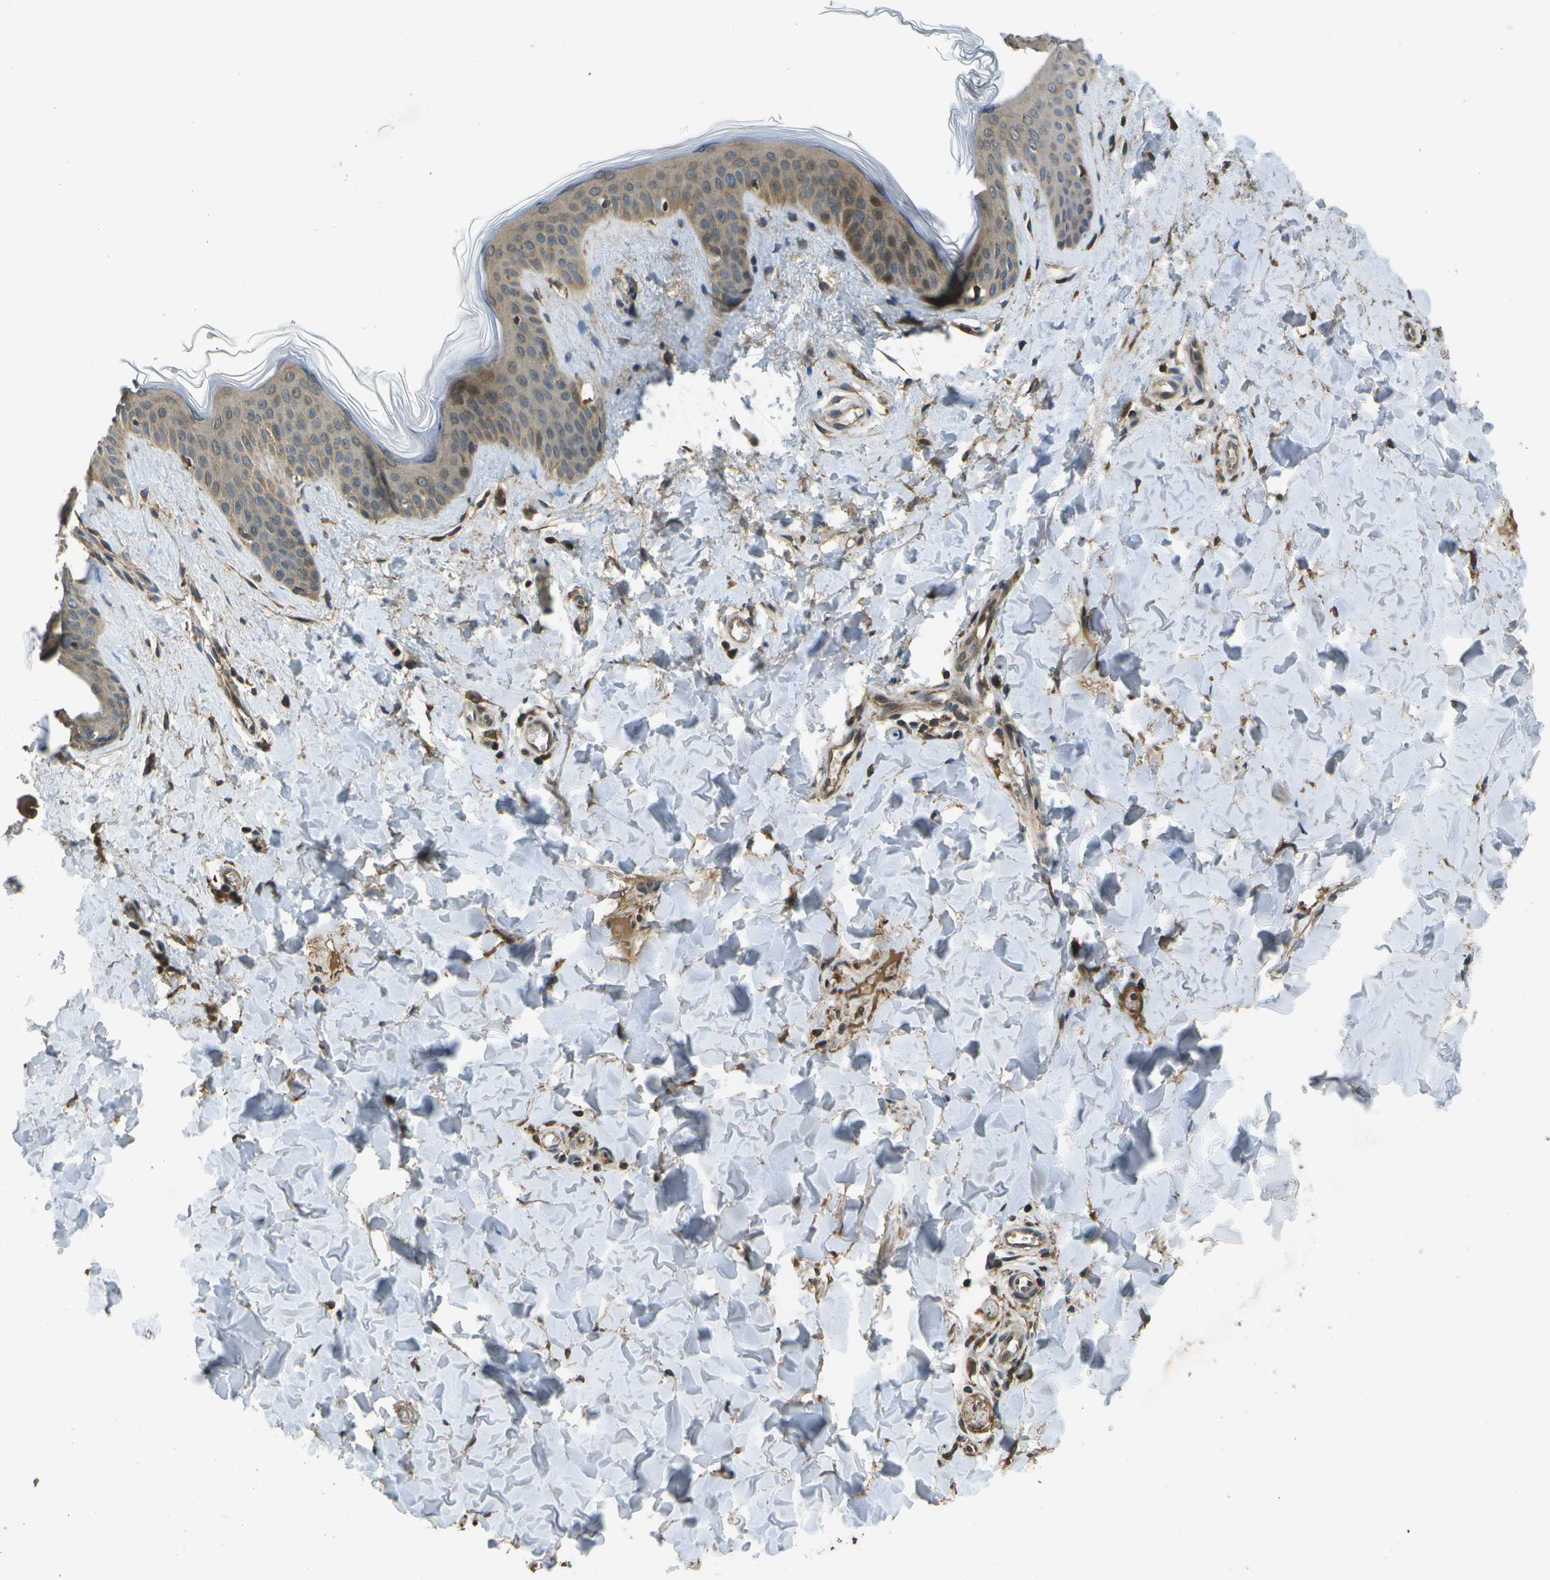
{"staining": {"intensity": "moderate", "quantity": "25%-75%", "location": "cytoplasmic/membranous"}, "tissue": "skin", "cell_type": "Fibroblasts", "image_type": "normal", "snomed": [{"axis": "morphology", "description": "Normal tissue, NOS"}, {"axis": "topography", "description": "Skin"}], "caption": "This histopathology image shows immunohistochemistry (IHC) staining of normal skin, with medium moderate cytoplasmic/membranous expression in approximately 25%-75% of fibroblasts.", "gene": "HFE", "patient": {"sex": "female", "age": 17}}